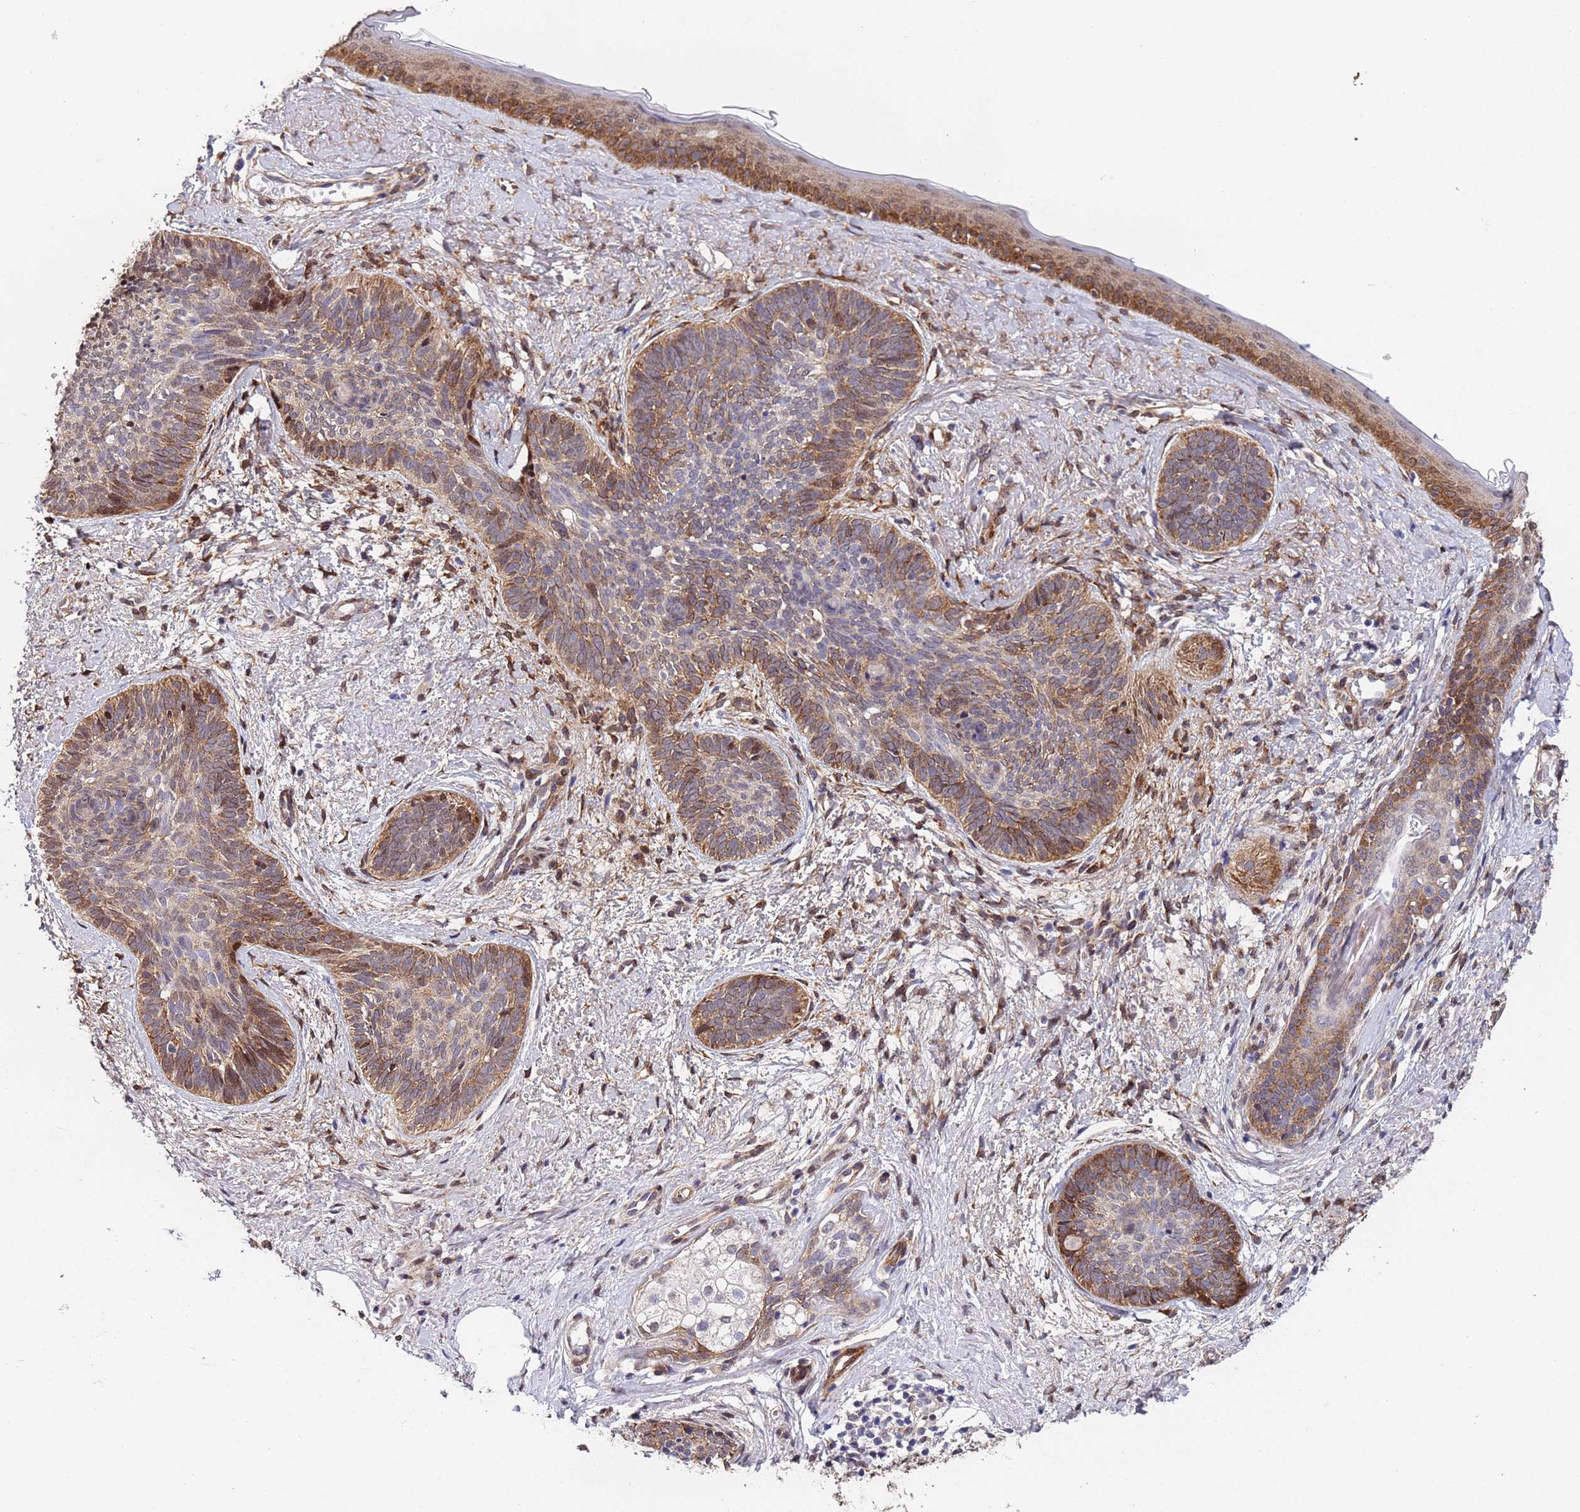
{"staining": {"intensity": "moderate", "quantity": ">75%", "location": "cytoplasmic/membranous"}, "tissue": "skin cancer", "cell_type": "Tumor cells", "image_type": "cancer", "snomed": [{"axis": "morphology", "description": "Basal cell carcinoma"}, {"axis": "topography", "description": "Skin"}], "caption": "Immunohistochemistry staining of skin basal cell carcinoma, which shows medium levels of moderate cytoplasmic/membranous expression in approximately >75% of tumor cells indicating moderate cytoplasmic/membranous protein staining. The staining was performed using DAB (brown) for protein detection and nuclei were counterstained in hematoxylin (blue).", "gene": "TRIP6", "patient": {"sex": "female", "age": 81}}